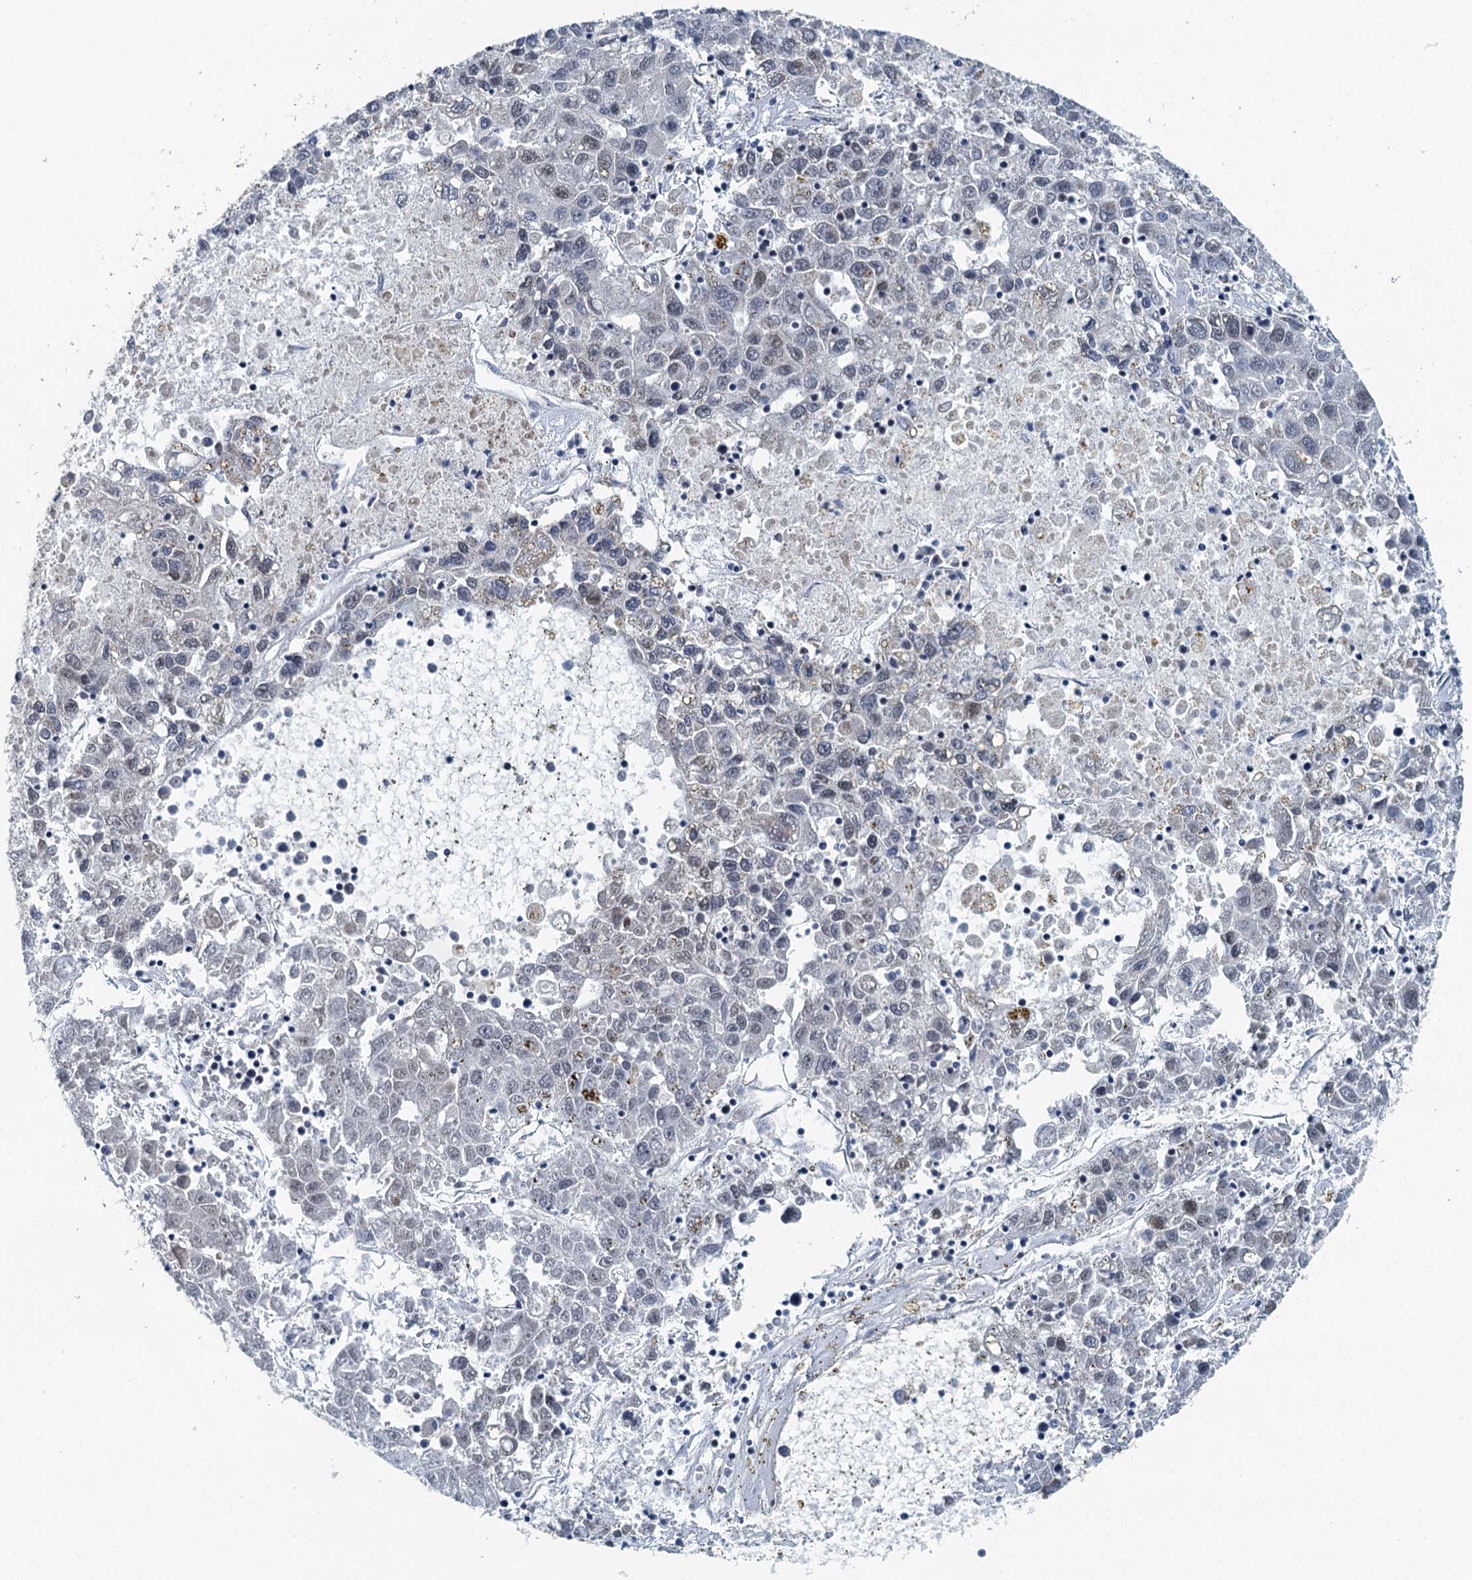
{"staining": {"intensity": "weak", "quantity": "<25%", "location": "nuclear"}, "tissue": "liver cancer", "cell_type": "Tumor cells", "image_type": "cancer", "snomed": [{"axis": "morphology", "description": "Carcinoma, Hepatocellular, NOS"}, {"axis": "topography", "description": "Liver"}], "caption": "Image shows no protein staining in tumor cells of liver cancer tissue.", "gene": "MTA3", "patient": {"sex": "male", "age": 49}}